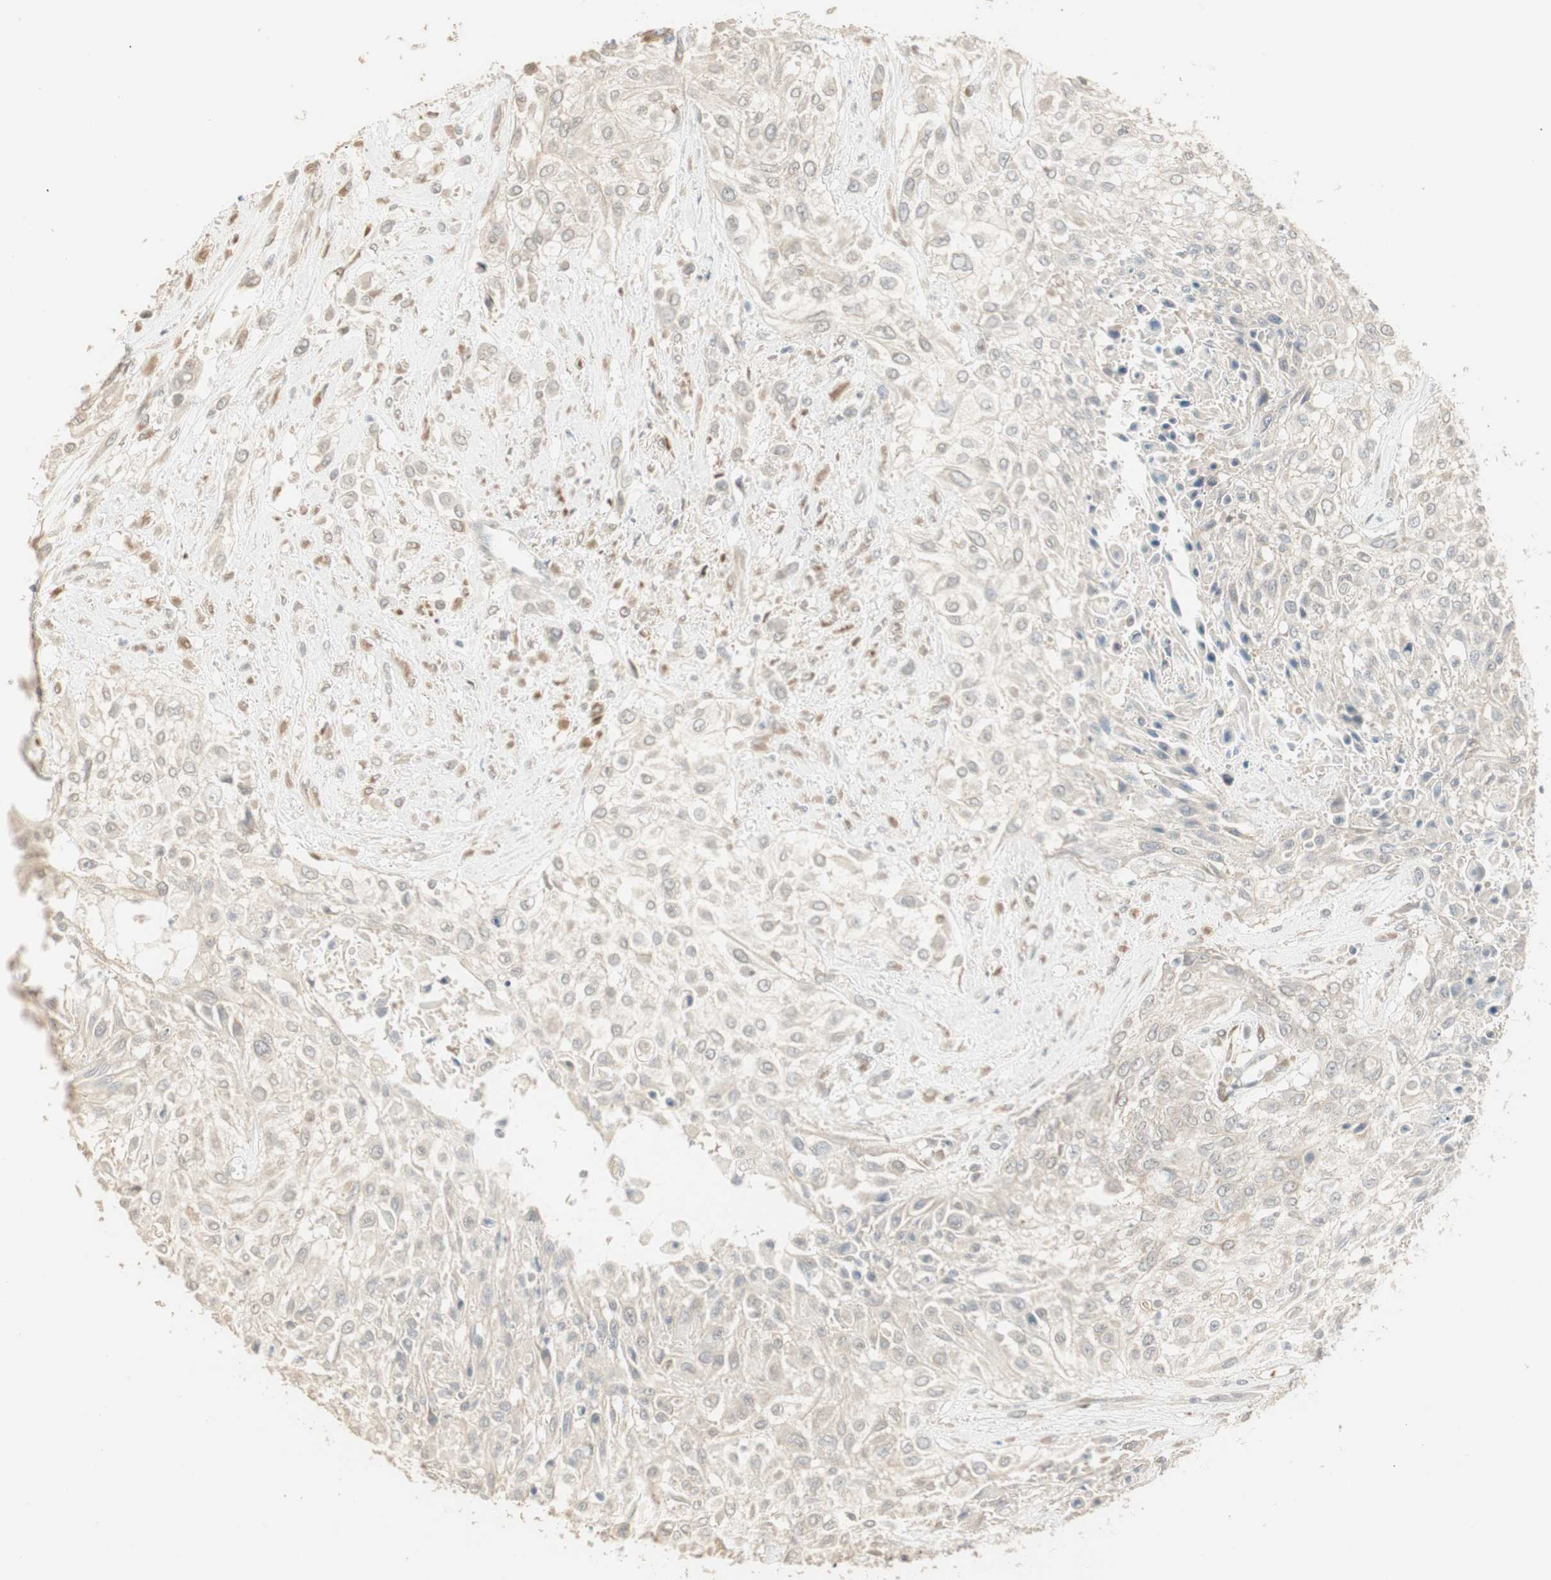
{"staining": {"intensity": "weak", "quantity": "<25%", "location": "cytoplasmic/membranous"}, "tissue": "urothelial cancer", "cell_type": "Tumor cells", "image_type": "cancer", "snomed": [{"axis": "morphology", "description": "Urothelial carcinoma, High grade"}, {"axis": "topography", "description": "Urinary bladder"}], "caption": "Tumor cells are negative for protein expression in human high-grade urothelial carcinoma.", "gene": "TASOR", "patient": {"sex": "male", "age": 57}}